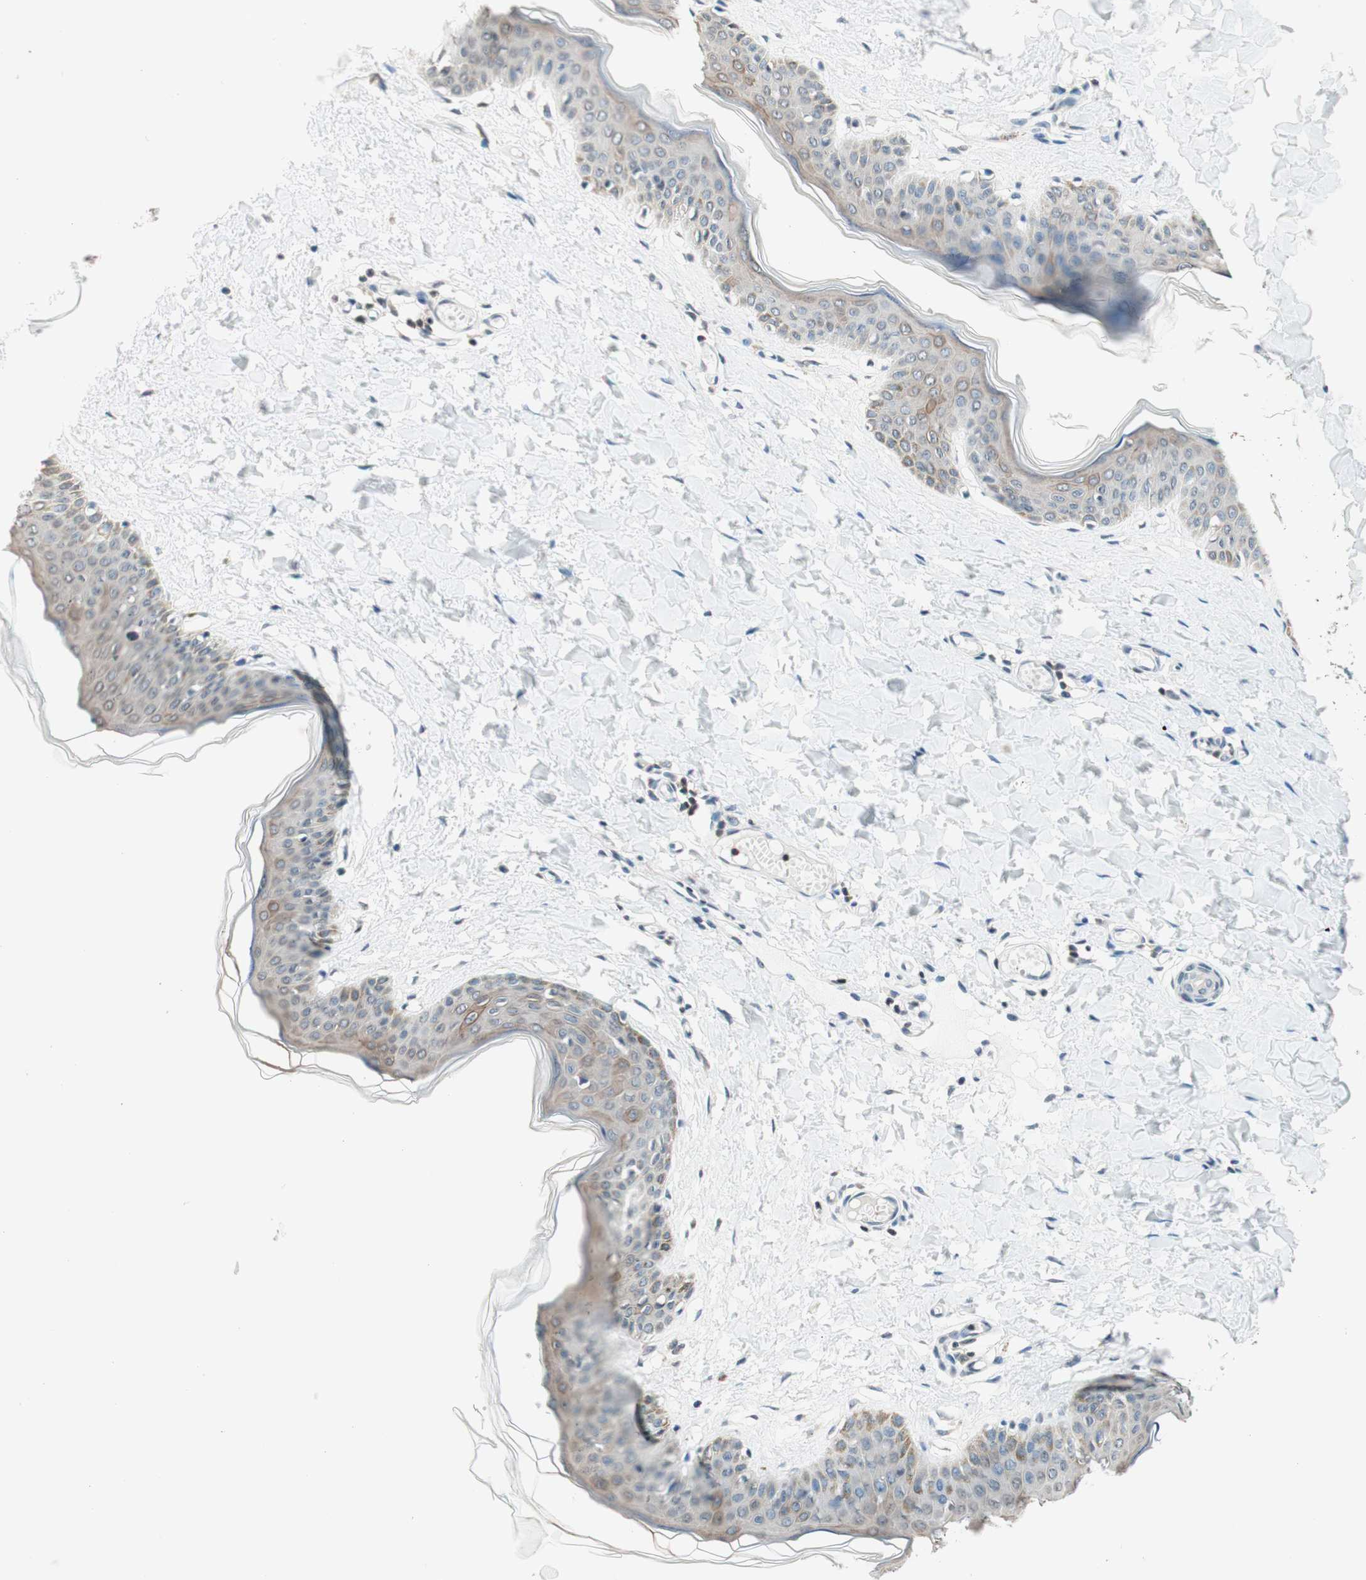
{"staining": {"intensity": "negative", "quantity": "none", "location": "none"}, "tissue": "skin", "cell_type": "Fibroblasts", "image_type": "normal", "snomed": [{"axis": "morphology", "description": "Normal tissue, NOS"}, {"axis": "topography", "description": "Skin"}], "caption": "Histopathology image shows no significant protein staining in fibroblasts of normal skin. Brightfield microscopy of IHC stained with DAB (brown) and hematoxylin (blue), captured at high magnification.", "gene": "WIPF1", "patient": {"sex": "female", "age": 17}}